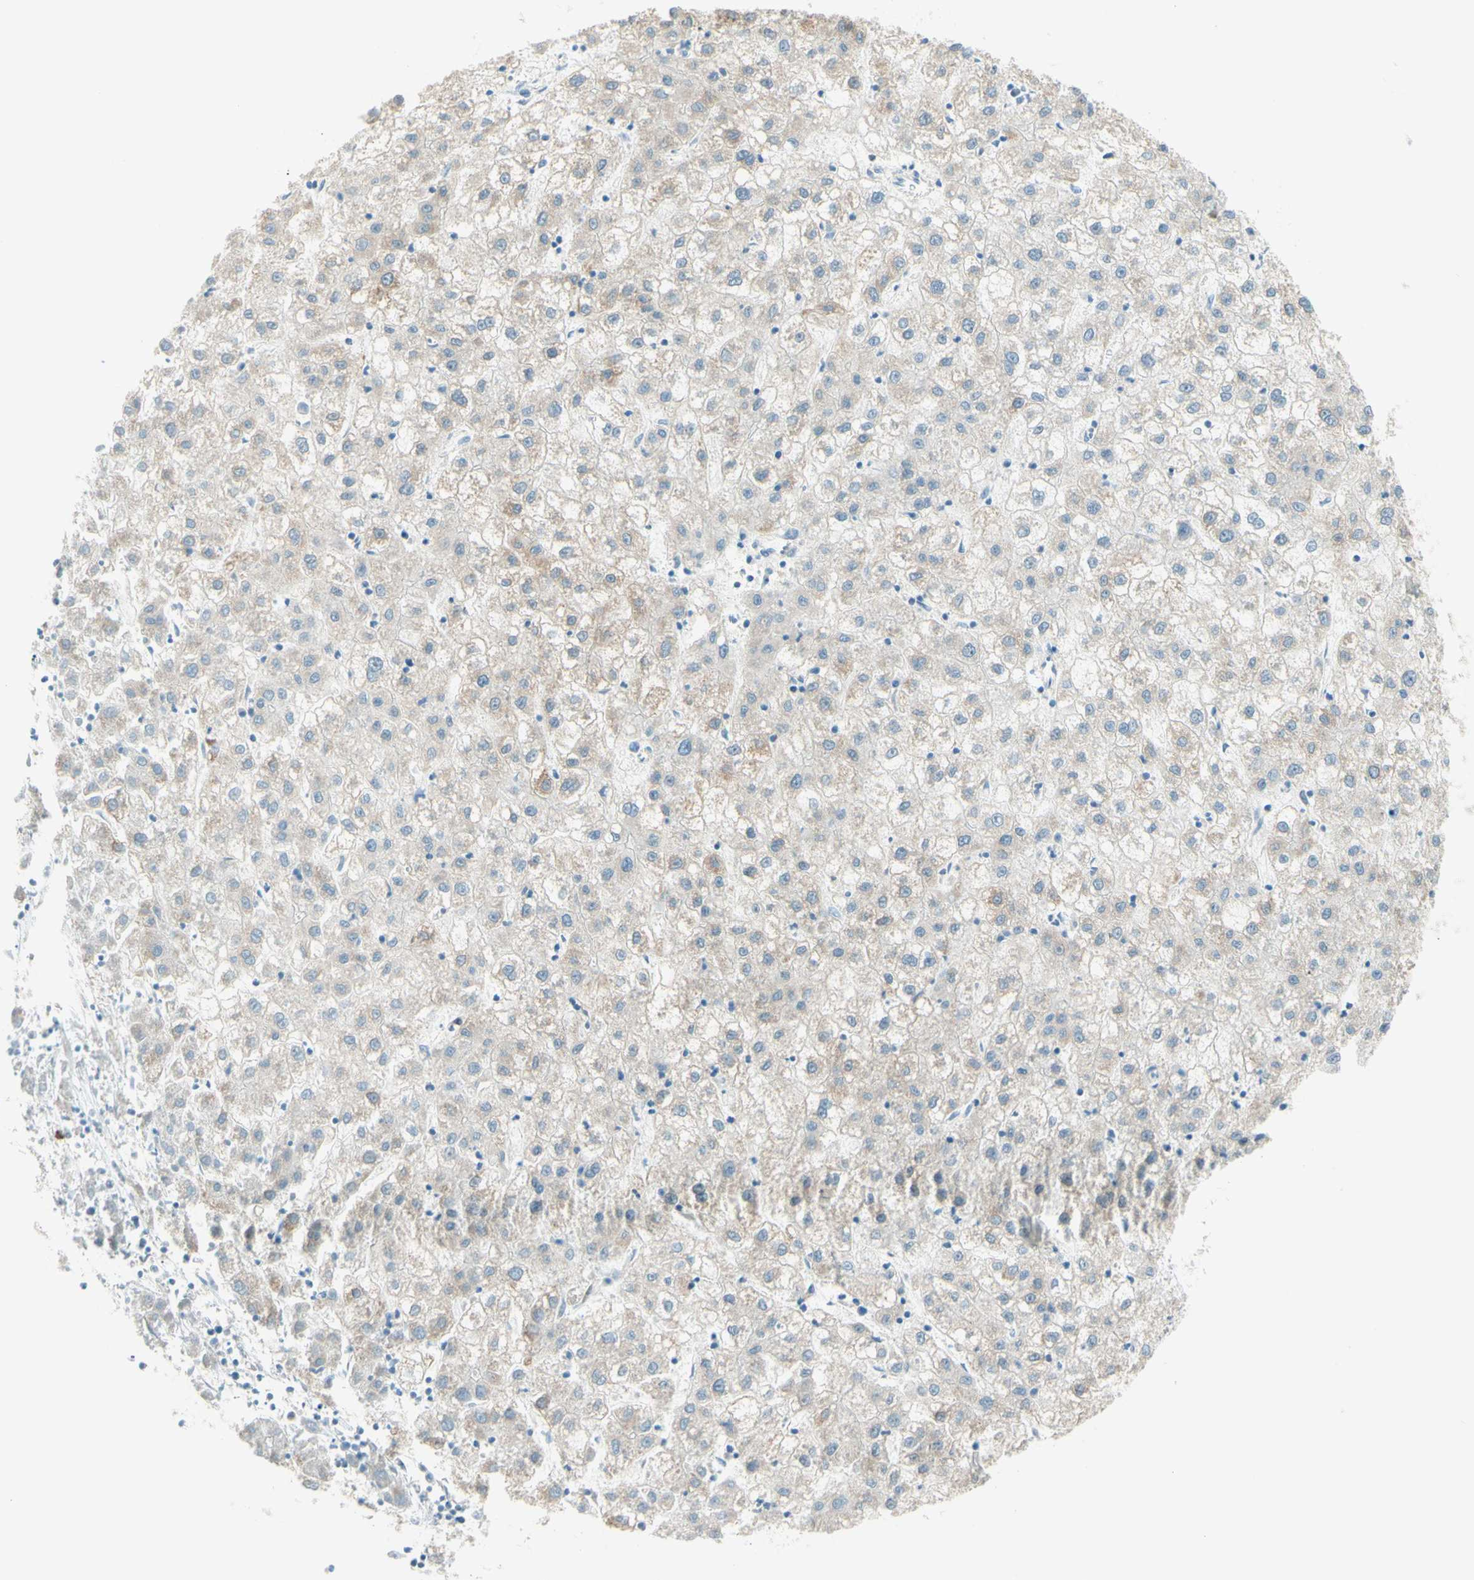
{"staining": {"intensity": "weak", "quantity": "<25%", "location": "cytoplasmic/membranous"}, "tissue": "liver cancer", "cell_type": "Tumor cells", "image_type": "cancer", "snomed": [{"axis": "morphology", "description": "Carcinoma, Hepatocellular, NOS"}, {"axis": "topography", "description": "Liver"}], "caption": "High magnification brightfield microscopy of hepatocellular carcinoma (liver) stained with DAB (3,3'-diaminobenzidine) (brown) and counterstained with hematoxylin (blue): tumor cells show no significant staining. (DAB (3,3'-diaminobenzidine) immunohistochemistry visualized using brightfield microscopy, high magnification).", "gene": "JPH1", "patient": {"sex": "male", "age": 72}}